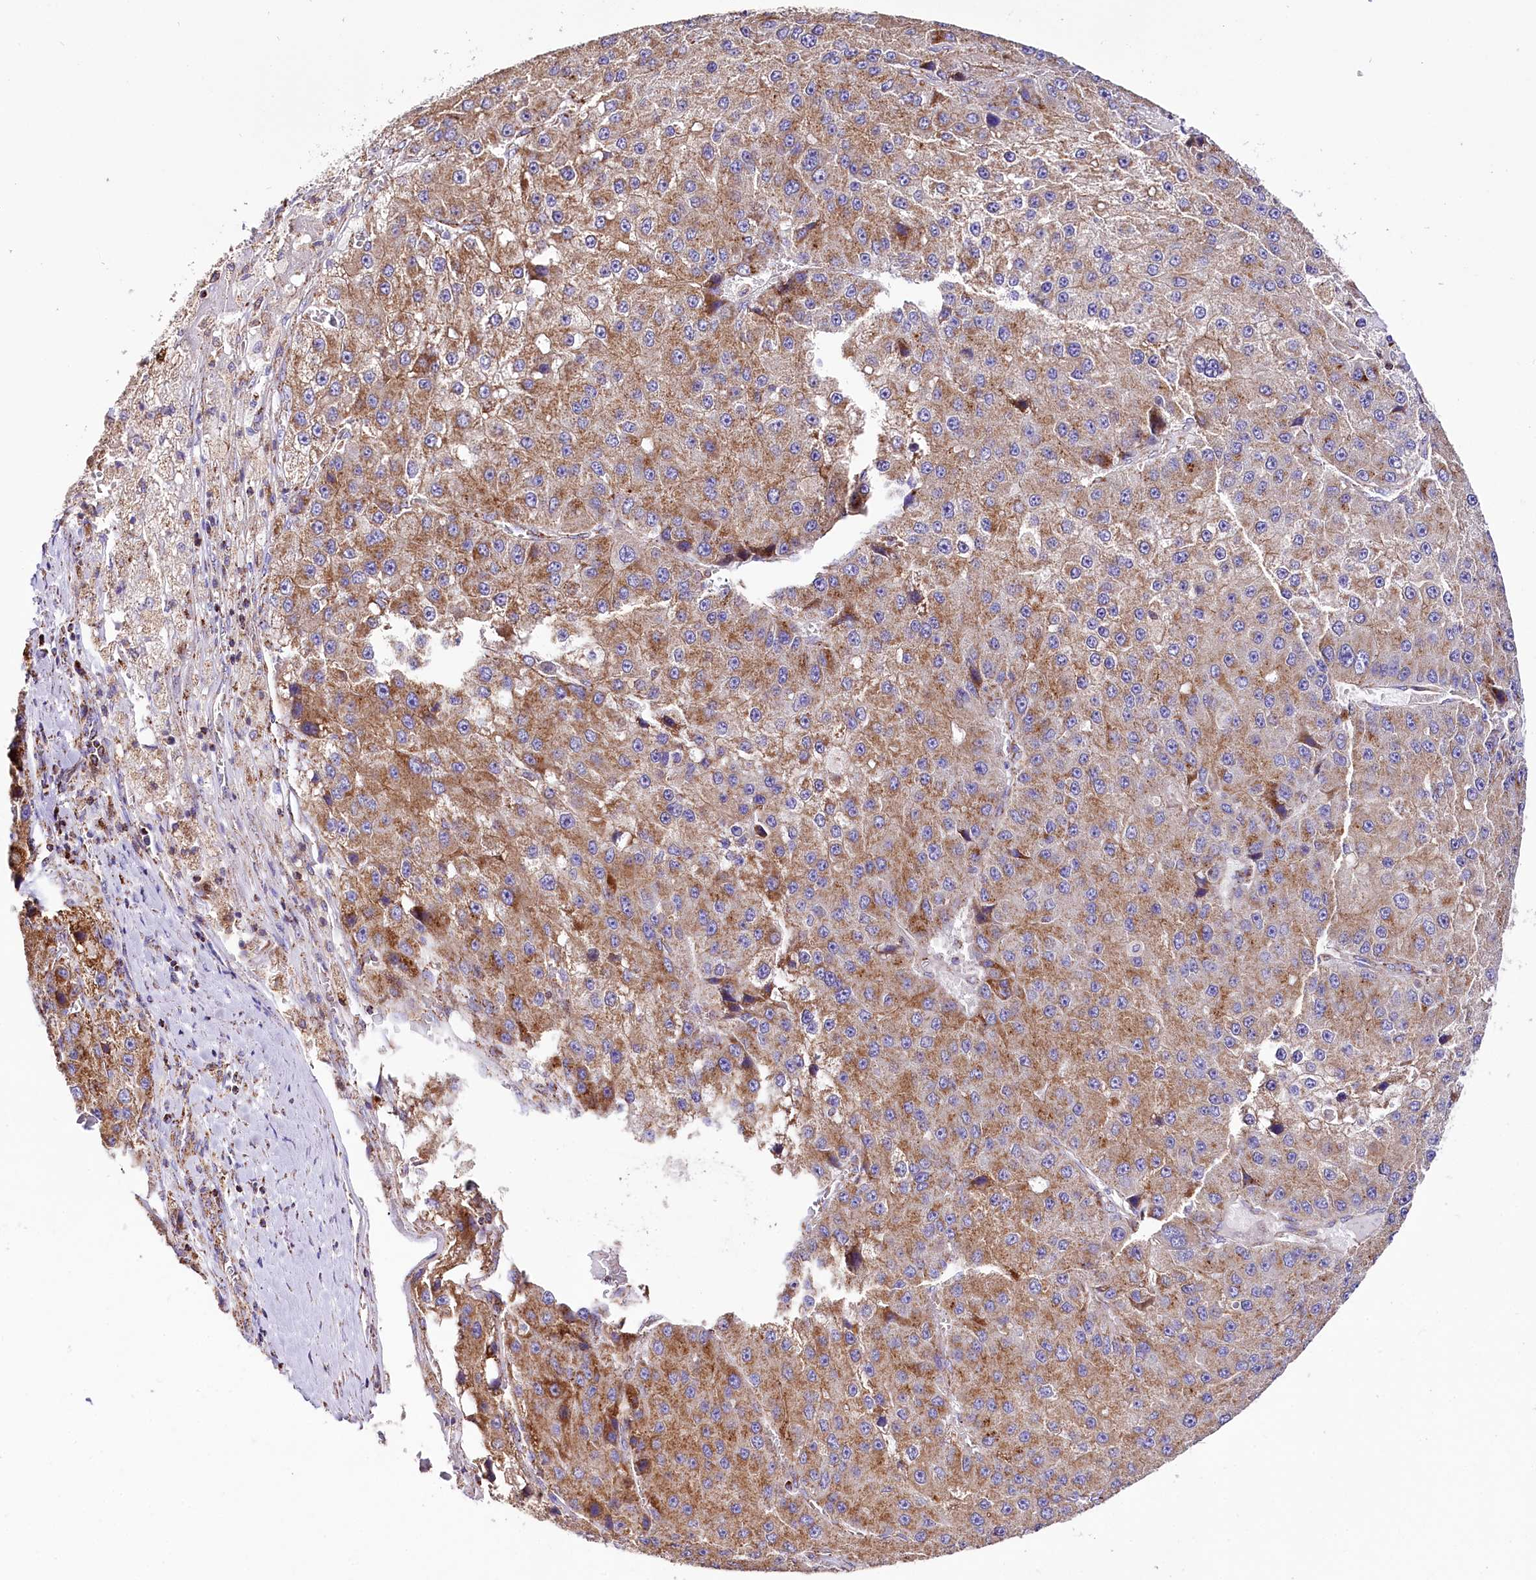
{"staining": {"intensity": "moderate", "quantity": ">75%", "location": "cytoplasmic/membranous"}, "tissue": "liver cancer", "cell_type": "Tumor cells", "image_type": "cancer", "snomed": [{"axis": "morphology", "description": "Carcinoma, Hepatocellular, NOS"}, {"axis": "topography", "description": "Liver"}], "caption": "IHC of human hepatocellular carcinoma (liver) reveals medium levels of moderate cytoplasmic/membranous expression in about >75% of tumor cells.", "gene": "APLP2", "patient": {"sex": "female", "age": 73}}